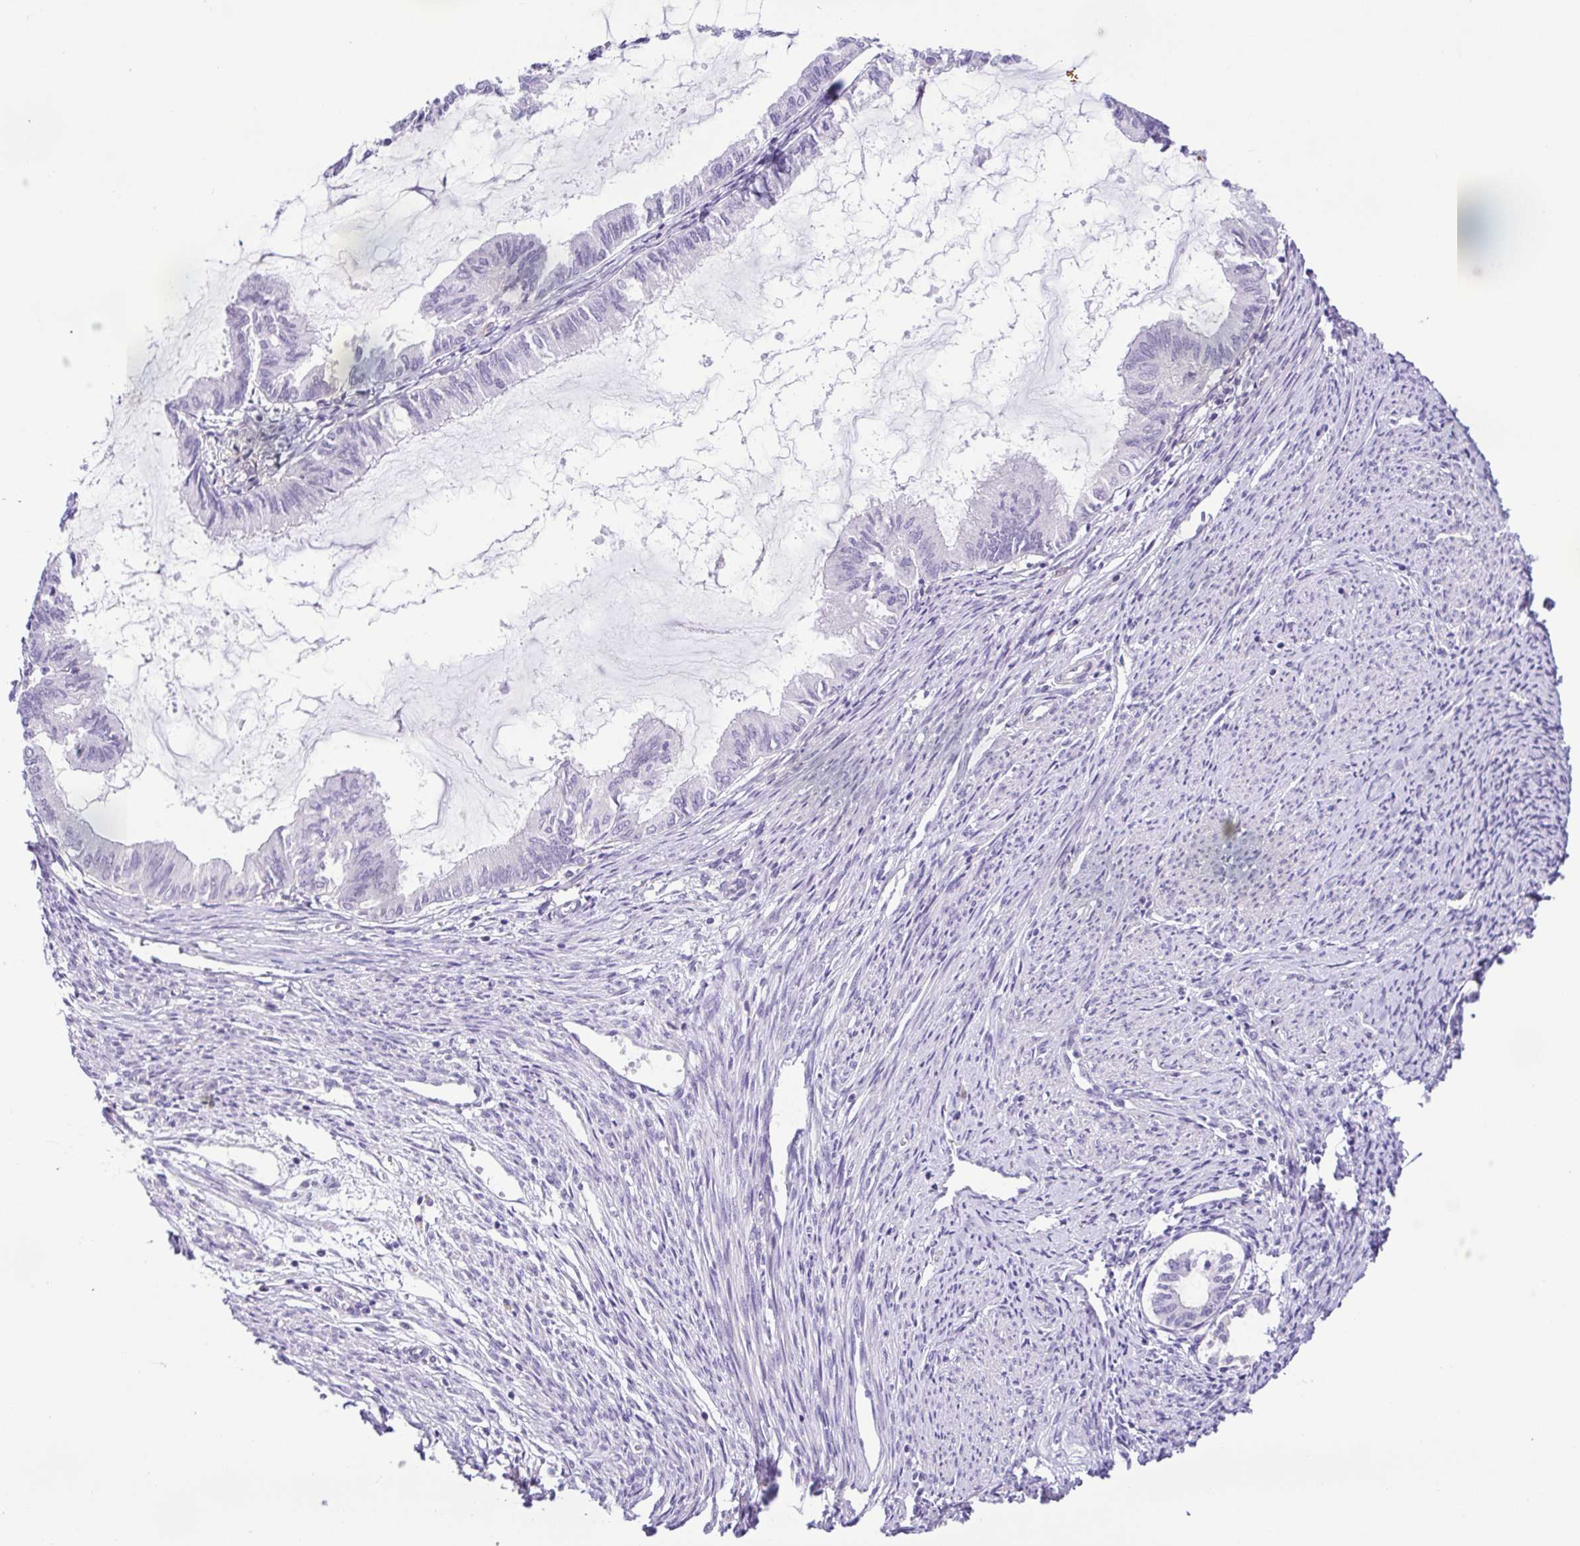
{"staining": {"intensity": "negative", "quantity": "none", "location": "none"}, "tissue": "endometrial cancer", "cell_type": "Tumor cells", "image_type": "cancer", "snomed": [{"axis": "morphology", "description": "Adenocarcinoma, NOS"}, {"axis": "topography", "description": "Endometrium"}], "caption": "Tumor cells show no significant positivity in endometrial cancer (adenocarcinoma).", "gene": "TERT", "patient": {"sex": "female", "age": 86}}